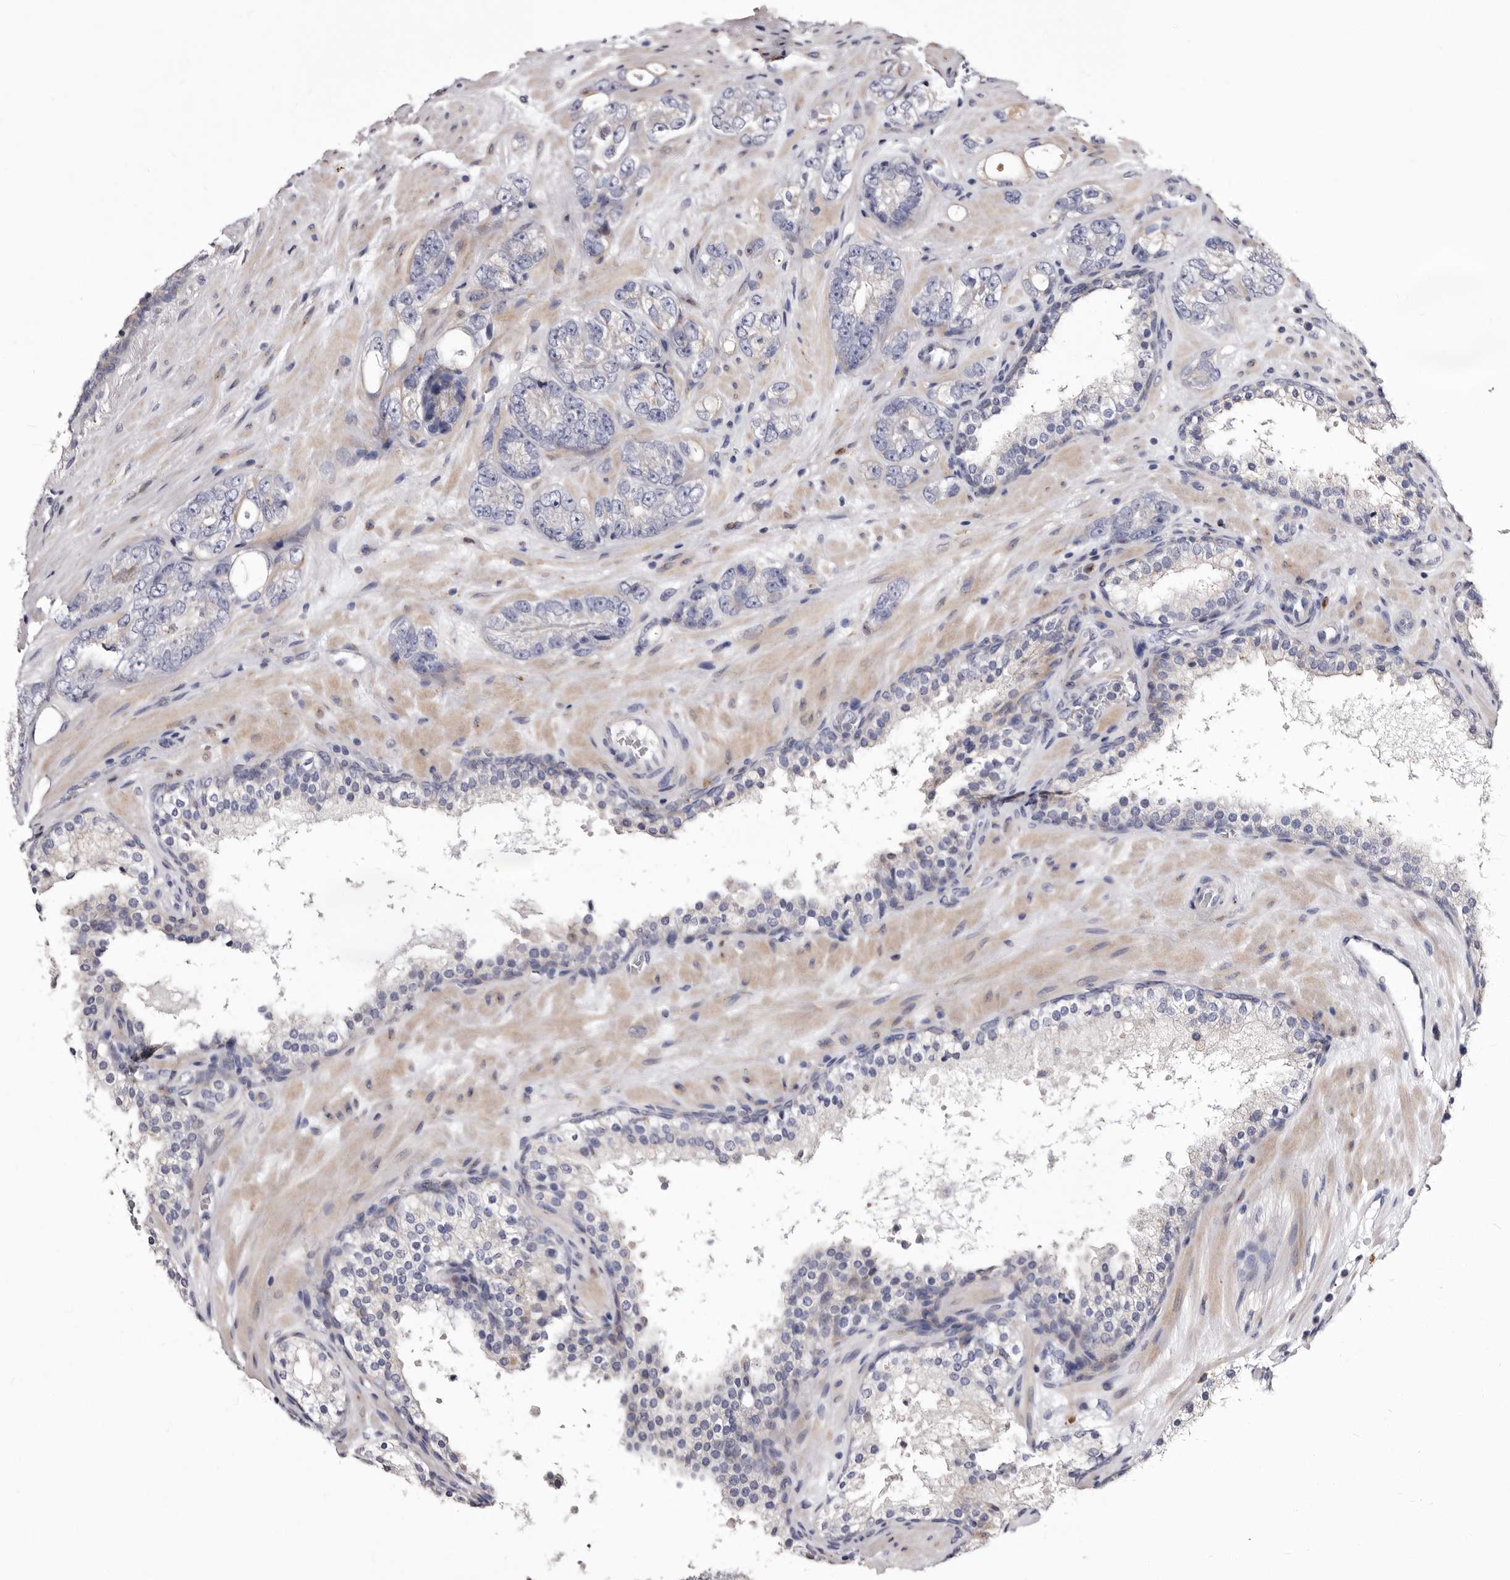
{"staining": {"intensity": "negative", "quantity": "none", "location": "none"}, "tissue": "prostate cancer", "cell_type": "Tumor cells", "image_type": "cancer", "snomed": [{"axis": "morphology", "description": "Adenocarcinoma, High grade"}, {"axis": "topography", "description": "Prostate"}], "caption": "A high-resolution micrograph shows immunohistochemistry (IHC) staining of high-grade adenocarcinoma (prostate), which reveals no significant staining in tumor cells.", "gene": "AUNIP", "patient": {"sex": "male", "age": 56}}